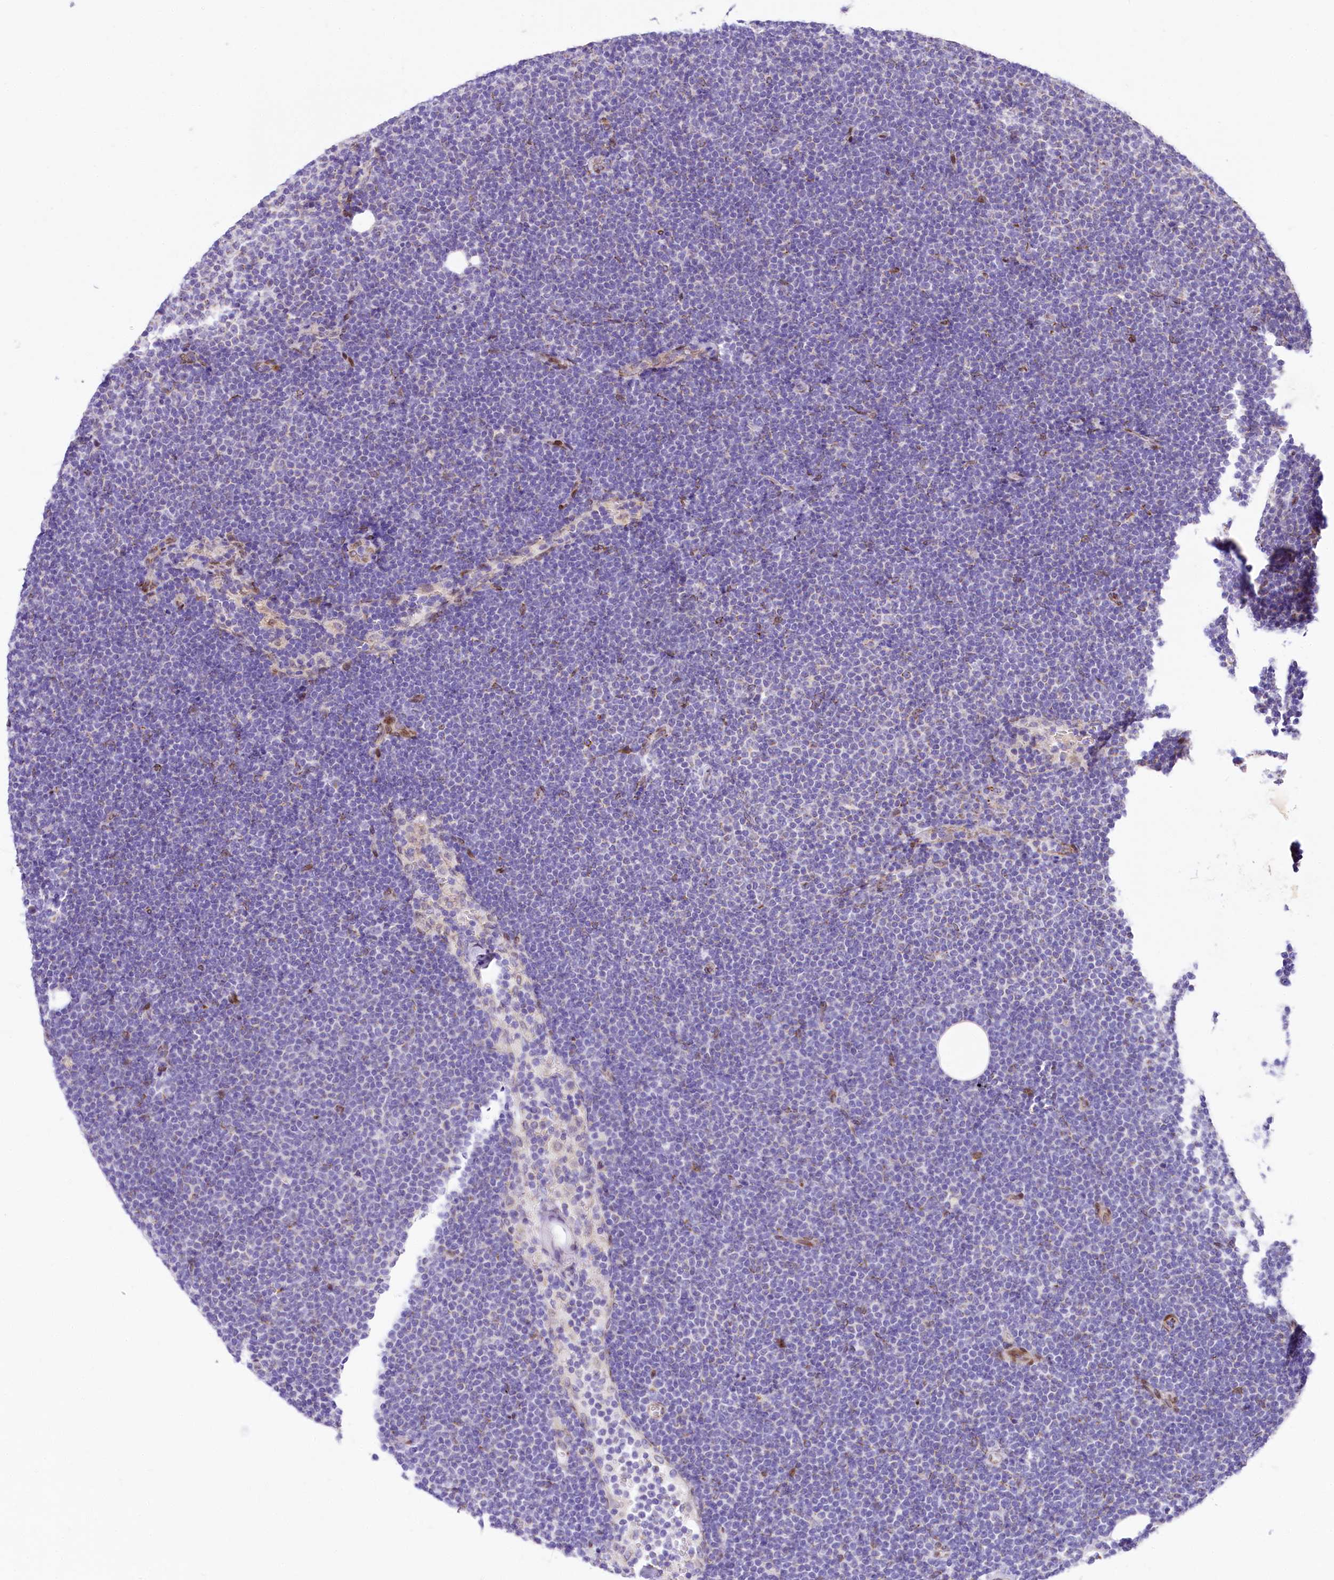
{"staining": {"intensity": "negative", "quantity": "none", "location": "none"}, "tissue": "lymphoma", "cell_type": "Tumor cells", "image_type": "cancer", "snomed": [{"axis": "morphology", "description": "Malignant lymphoma, non-Hodgkin's type, Low grade"}, {"axis": "topography", "description": "Lymph node"}], "caption": "A photomicrograph of human lymphoma is negative for staining in tumor cells.", "gene": "PPIP5K2", "patient": {"sex": "female", "age": 53}}